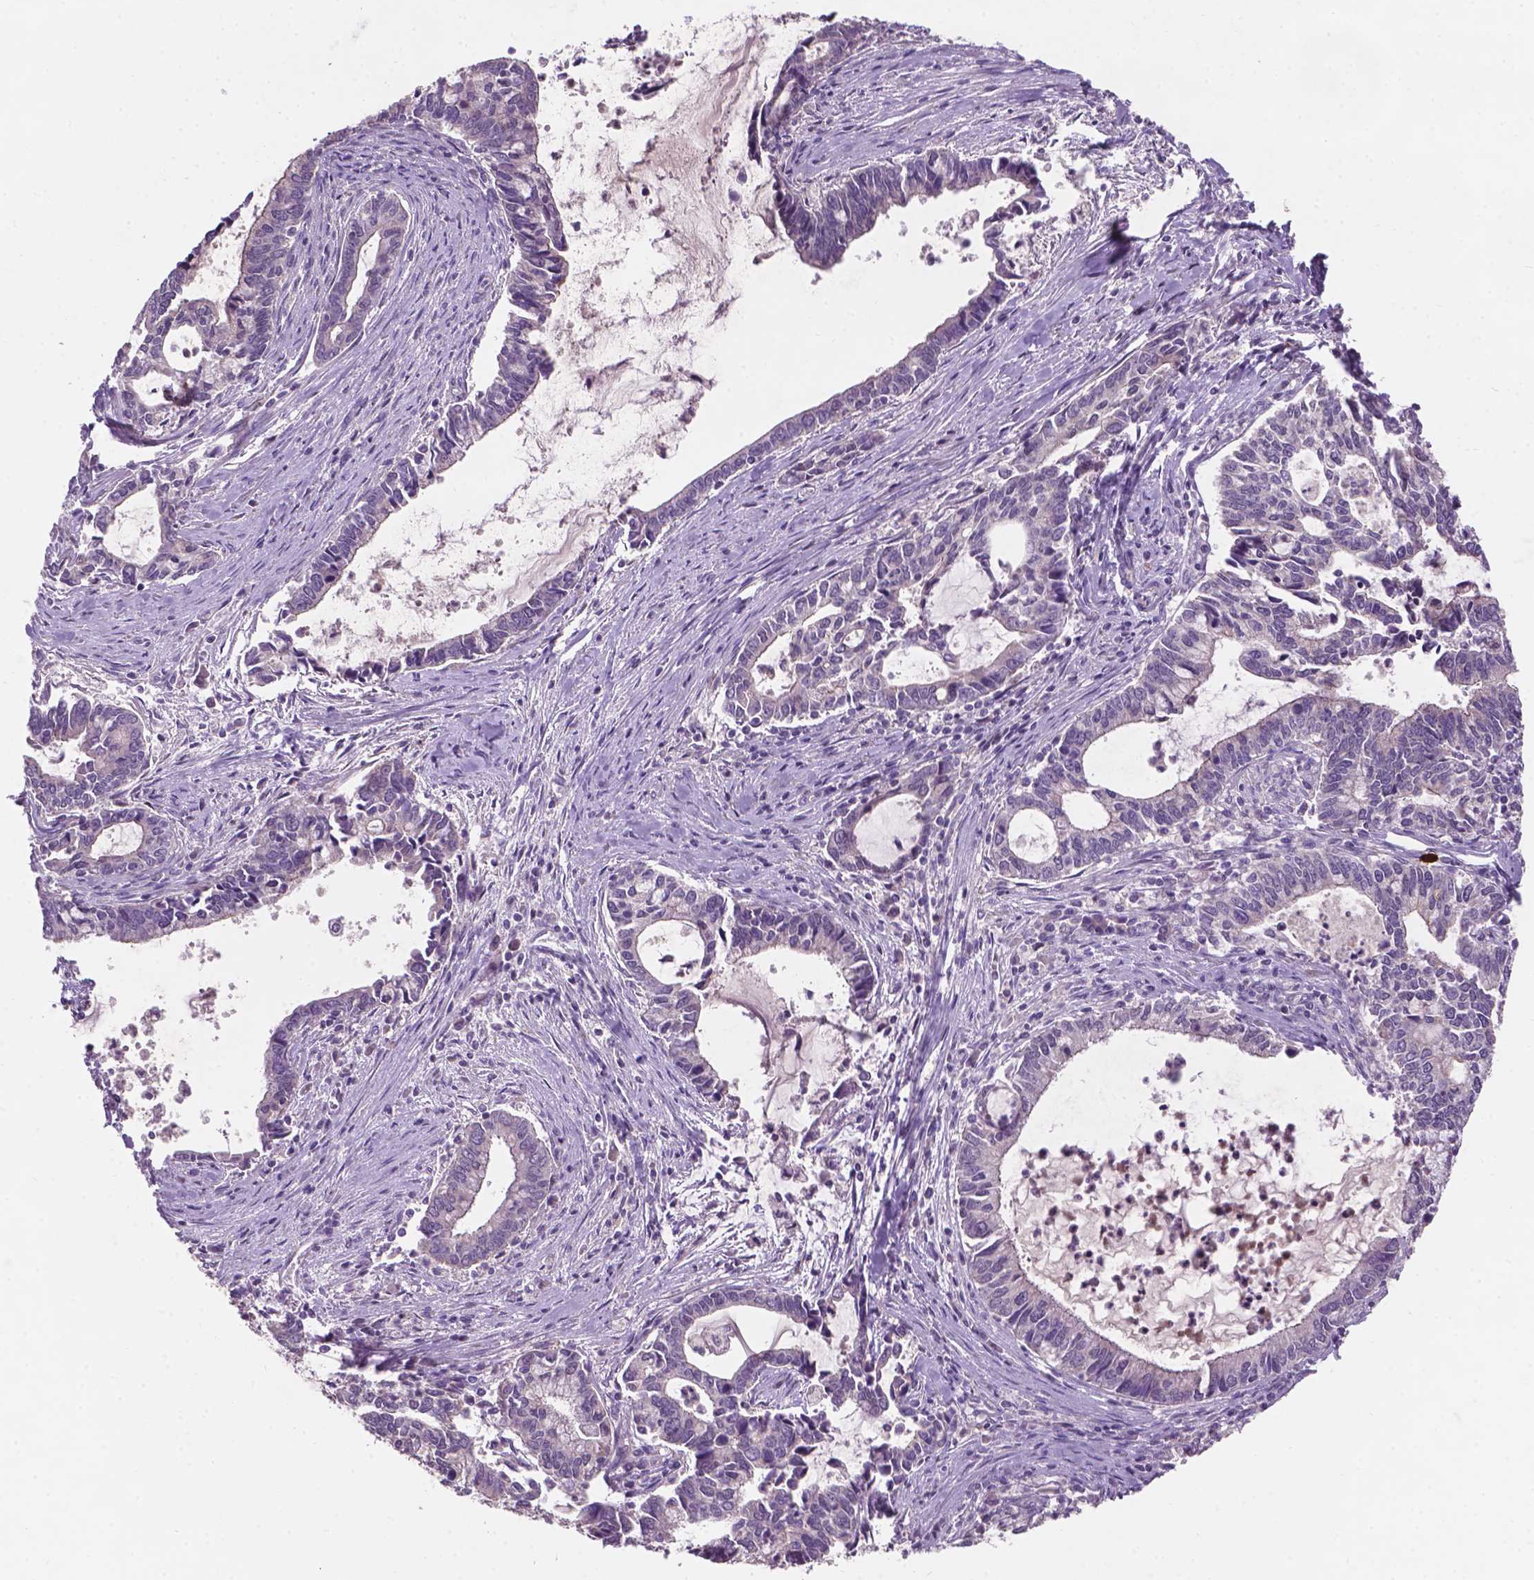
{"staining": {"intensity": "negative", "quantity": "none", "location": "none"}, "tissue": "cervical cancer", "cell_type": "Tumor cells", "image_type": "cancer", "snomed": [{"axis": "morphology", "description": "Adenocarcinoma, NOS"}, {"axis": "topography", "description": "Cervix"}], "caption": "Tumor cells show no significant protein expression in cervical adenocarcinoma. Nuclei are stained in blue.", "gene": "GXYLT2", "patient": {"sex": "female", "age": 42}}